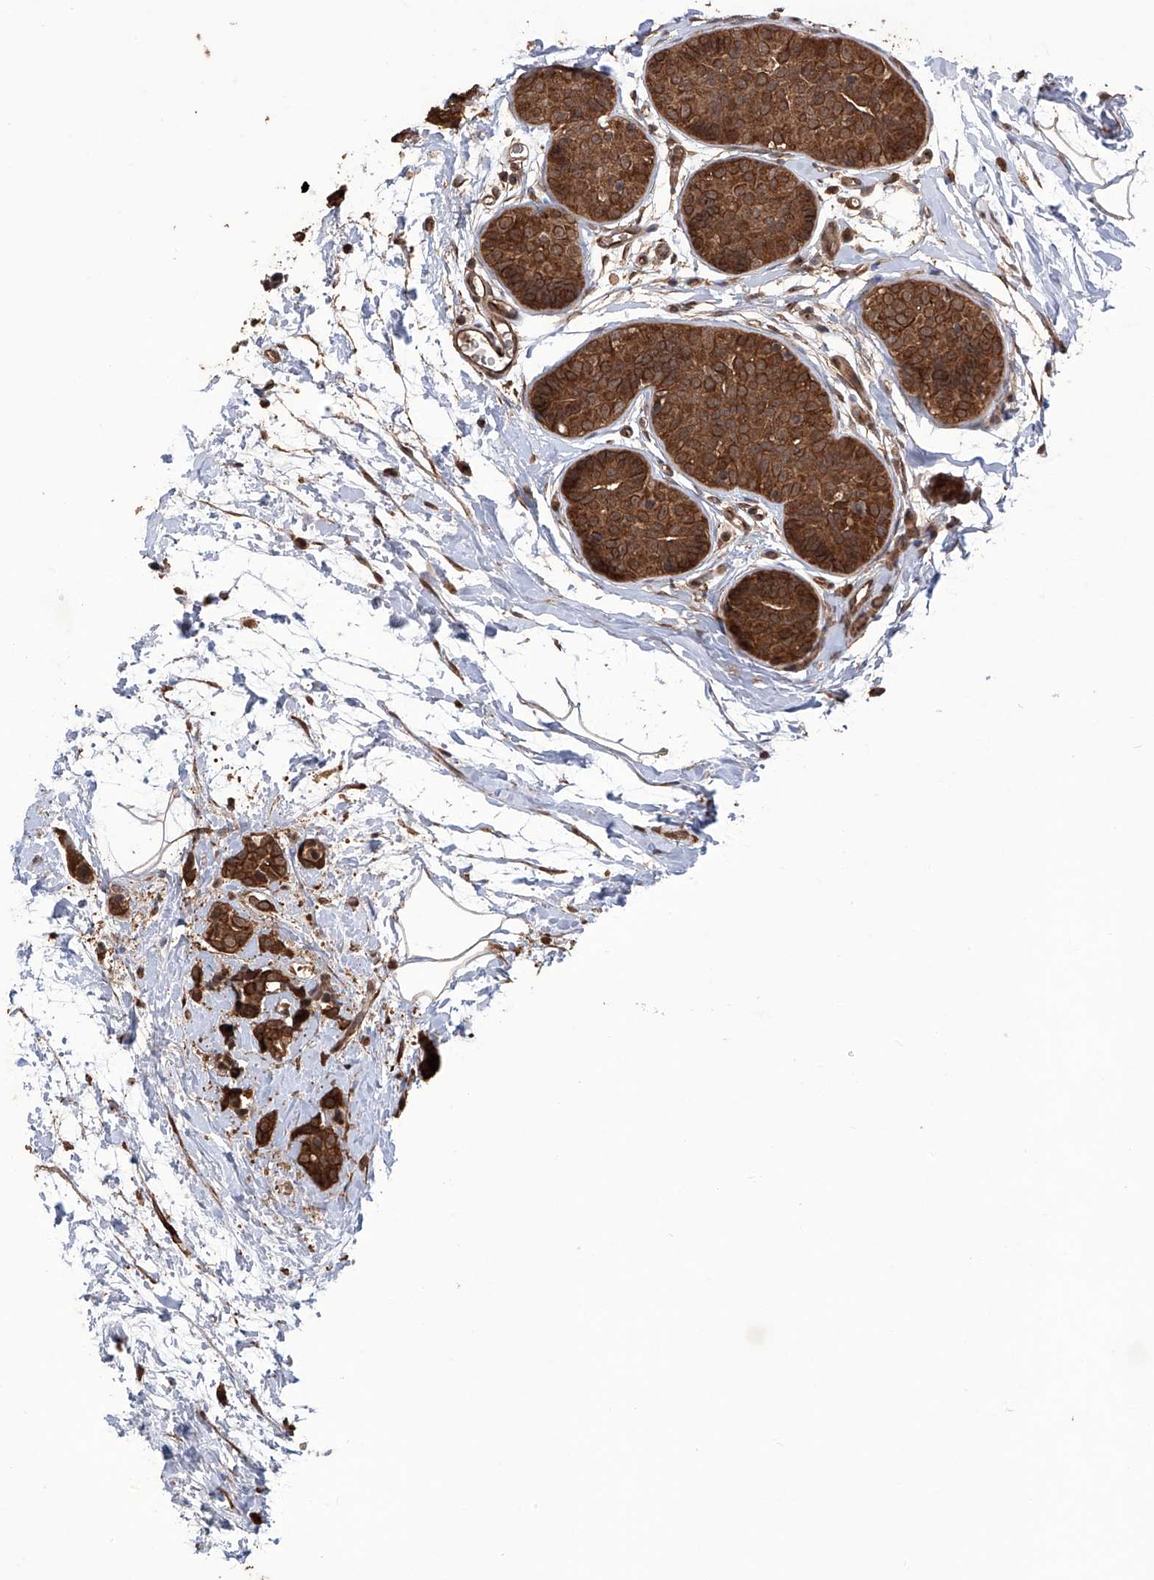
{"staining": {"intensity": "strong", "quantity": ">75%", "location": "cytoplasmic/membranous"}, "tissue": "breast cancer", "cell_type": "Tumor cells", "image_type": "cancer", "snomed": [{"axis": "morphology", "description": "Lobular carcinoma, in situ"}, {"axis": "morphology", "description": "Lobular carcinoma"}, {"axis": "topography", "description": "Breast"}], "caption": "Immunohistochemical staining of human breast lobular carcinoma in situ shows high levels of strong cytoplasmic/membranous protein staining in about >75% of tumor cells.", "gene": "LYSMD4", "patient": {"sex": "female", "age": 41}}